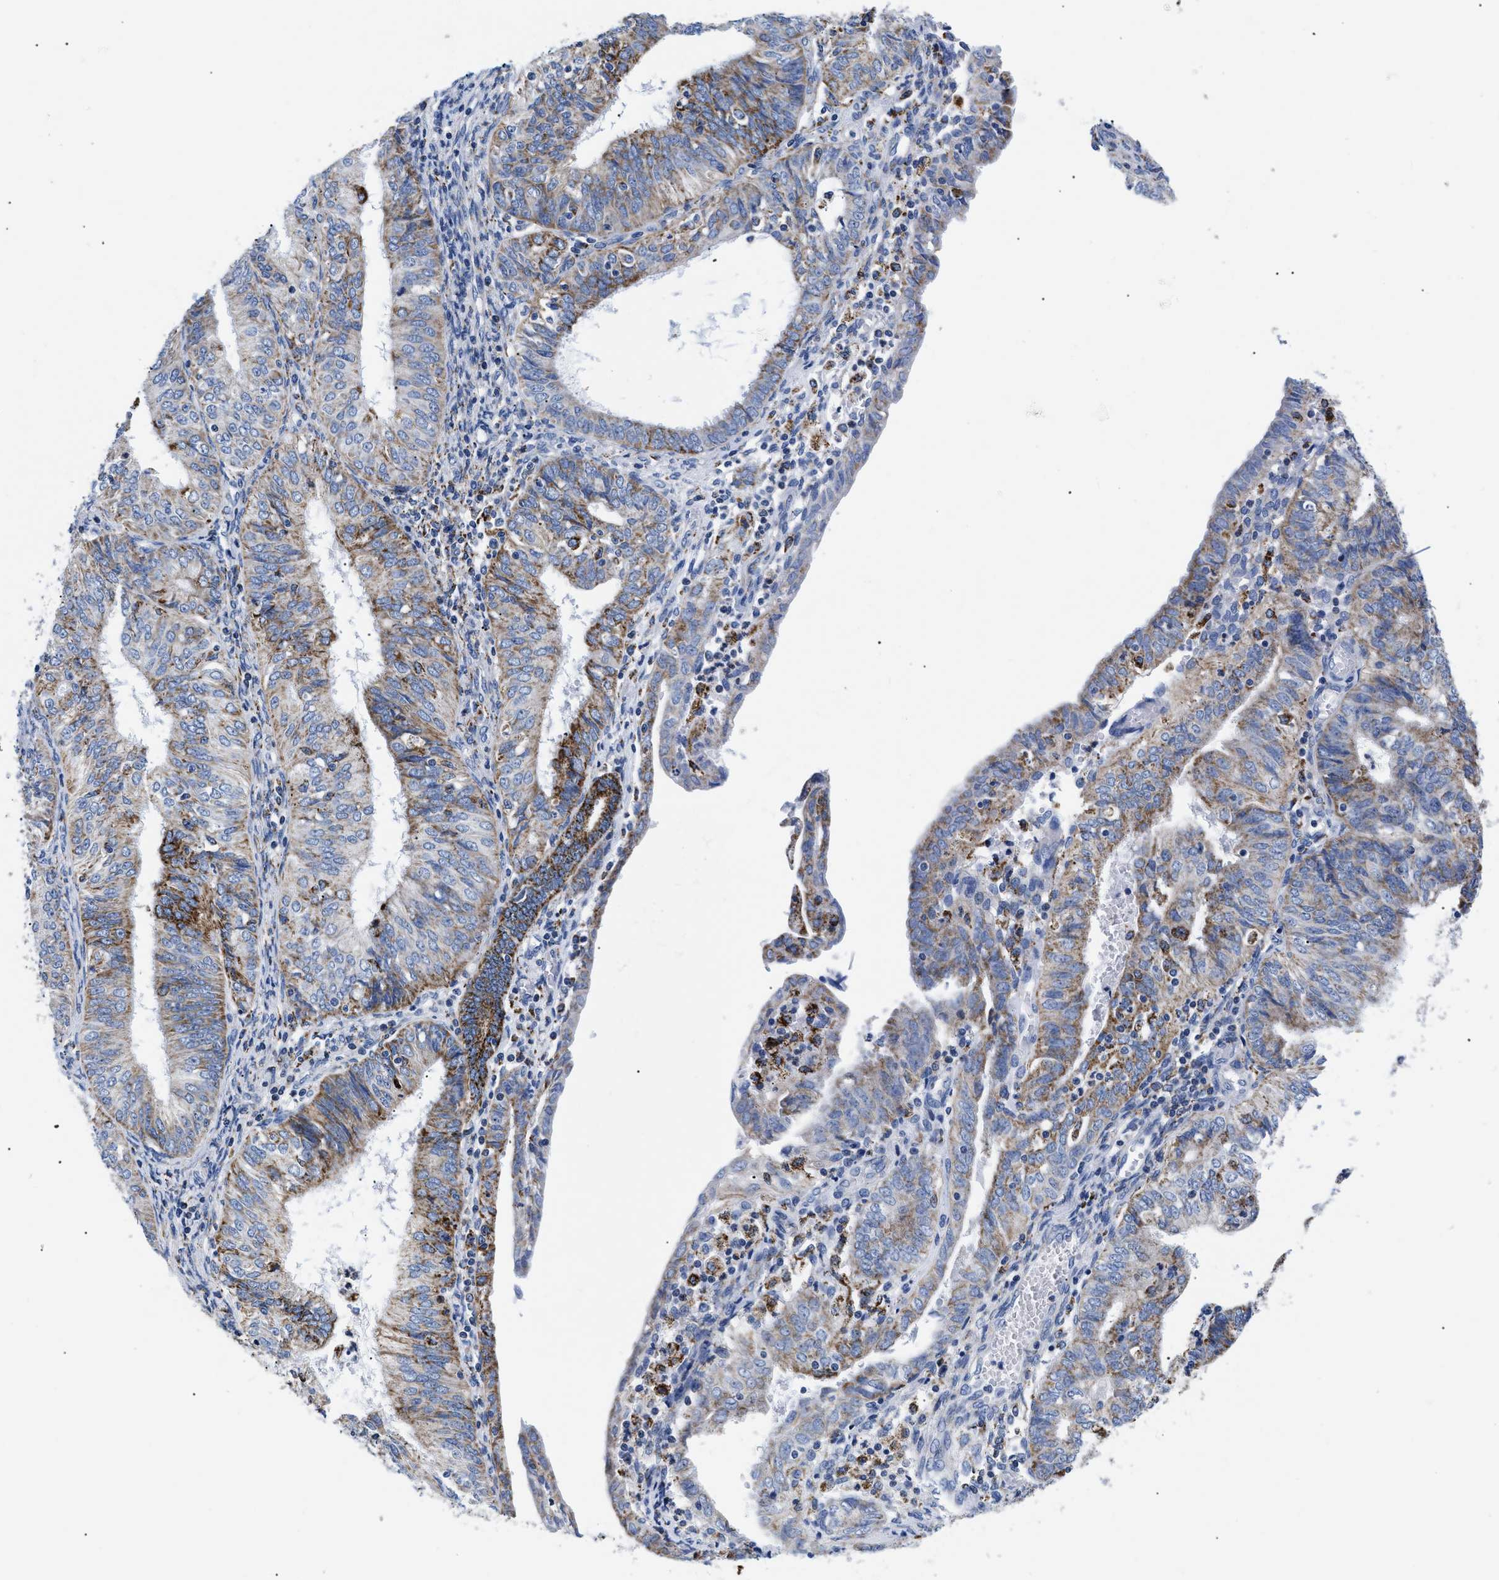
{"staining": {"intensity": "moderate", "quantity": "25%-75%", "location": "cytoplasmic/membranous"}, "tissue": "endometrial cancer", "cell_type": "Tumor cells", "image_type": "cancer", "snomed": [{"axis": "morphology", "description": "Adenocarcinoma, NOS"}, {"axis": "topography", "description": "Endometrium"}], "caption": "This is an image of IHC staining of adenocarcinoma (endometrial), which shows moderate staining in the cytoplasmic/membranous of tumor cells.", "gene": "GPR149", "patient": {"sex": "female", "age": 58}}